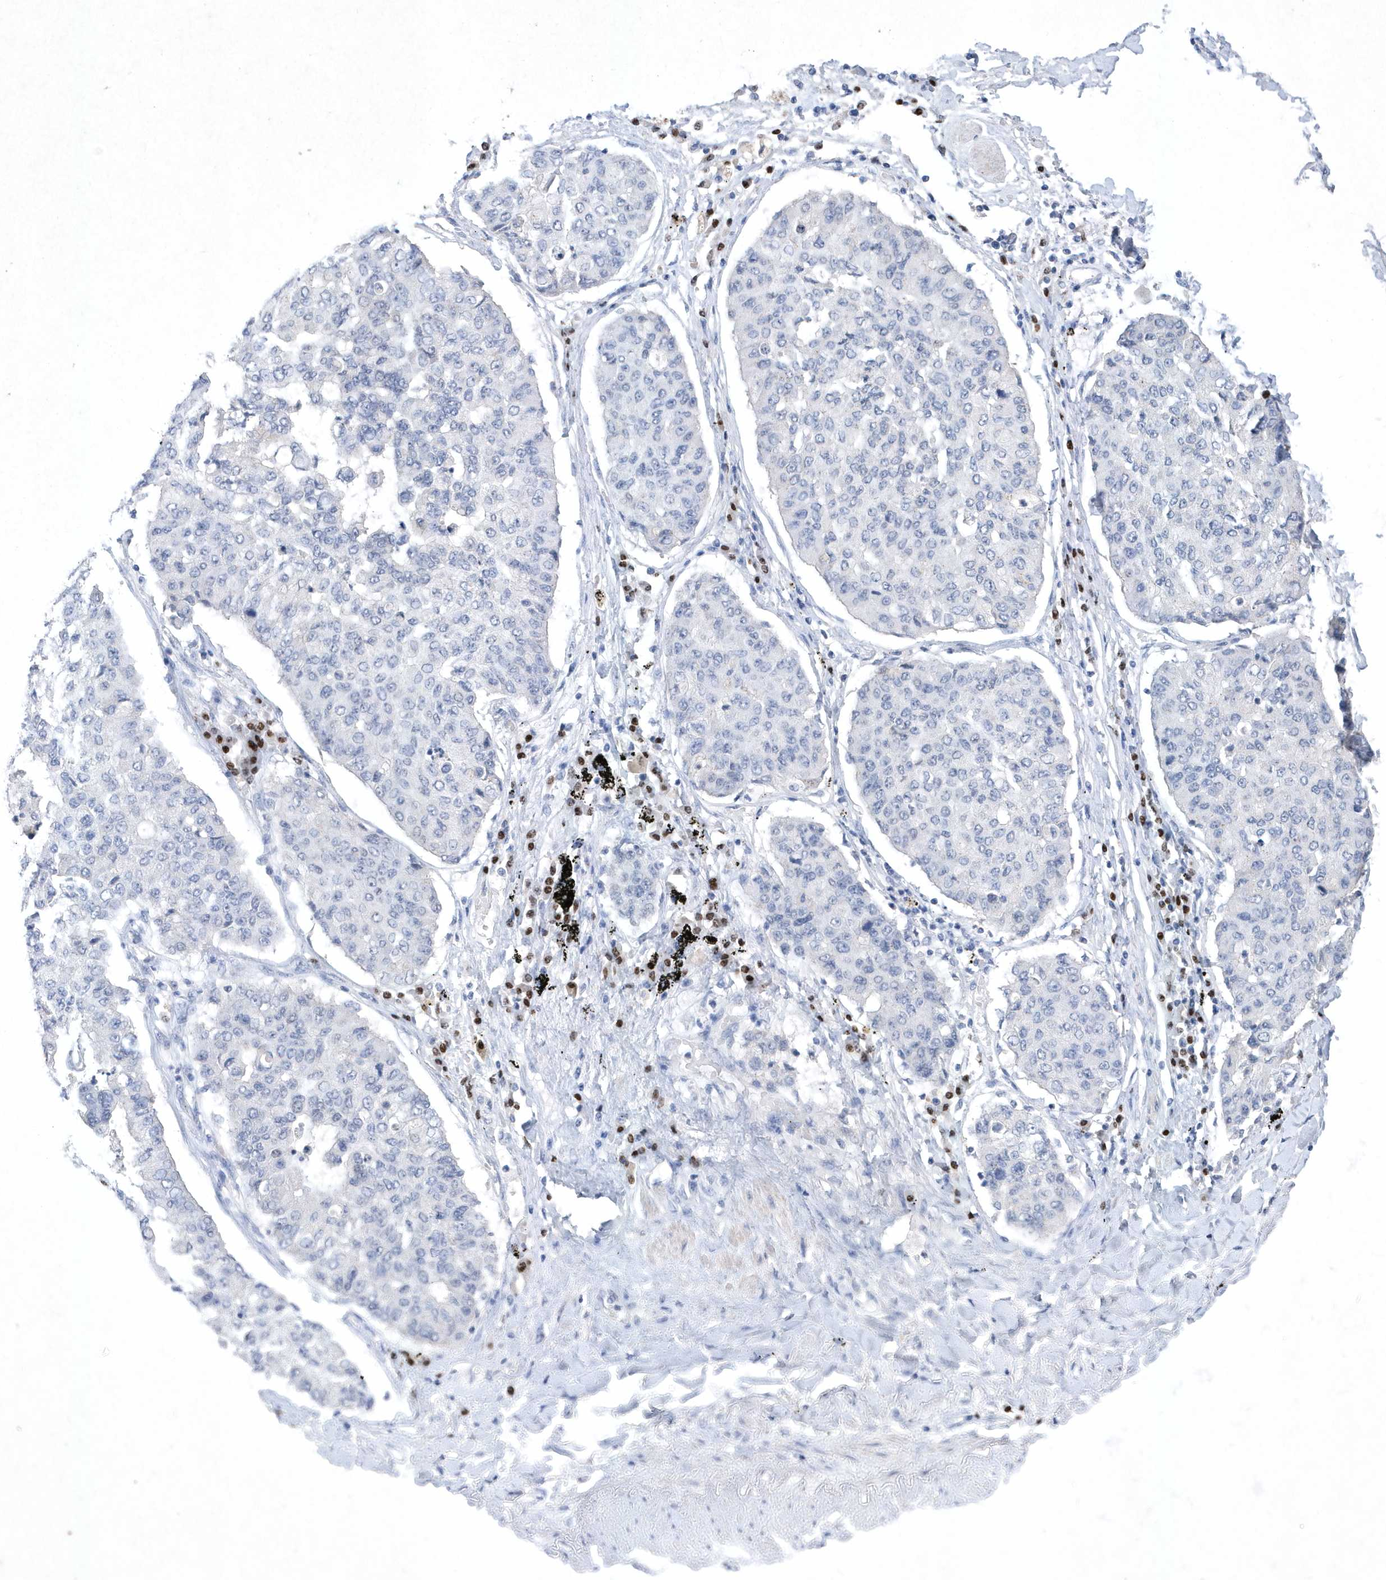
{"staining": {"intensity": "negative", "quantity": "none", "location": "none"}, "tissue": "lung cancer", "cell_type": "Tumor cells", "image_type": "cancer", "snomed": [{"axis": "morphology", "description": "Squamous cell carcinoma, NOS"}, {"axis": "topography", "description": "Lung"}], "caption": "A photomicrograph of lung cancer stained for a protein reveals no brown staining in tumor cells.", "gene": "BHLHA15", "patient": {"sex": "male", "age": 74}}